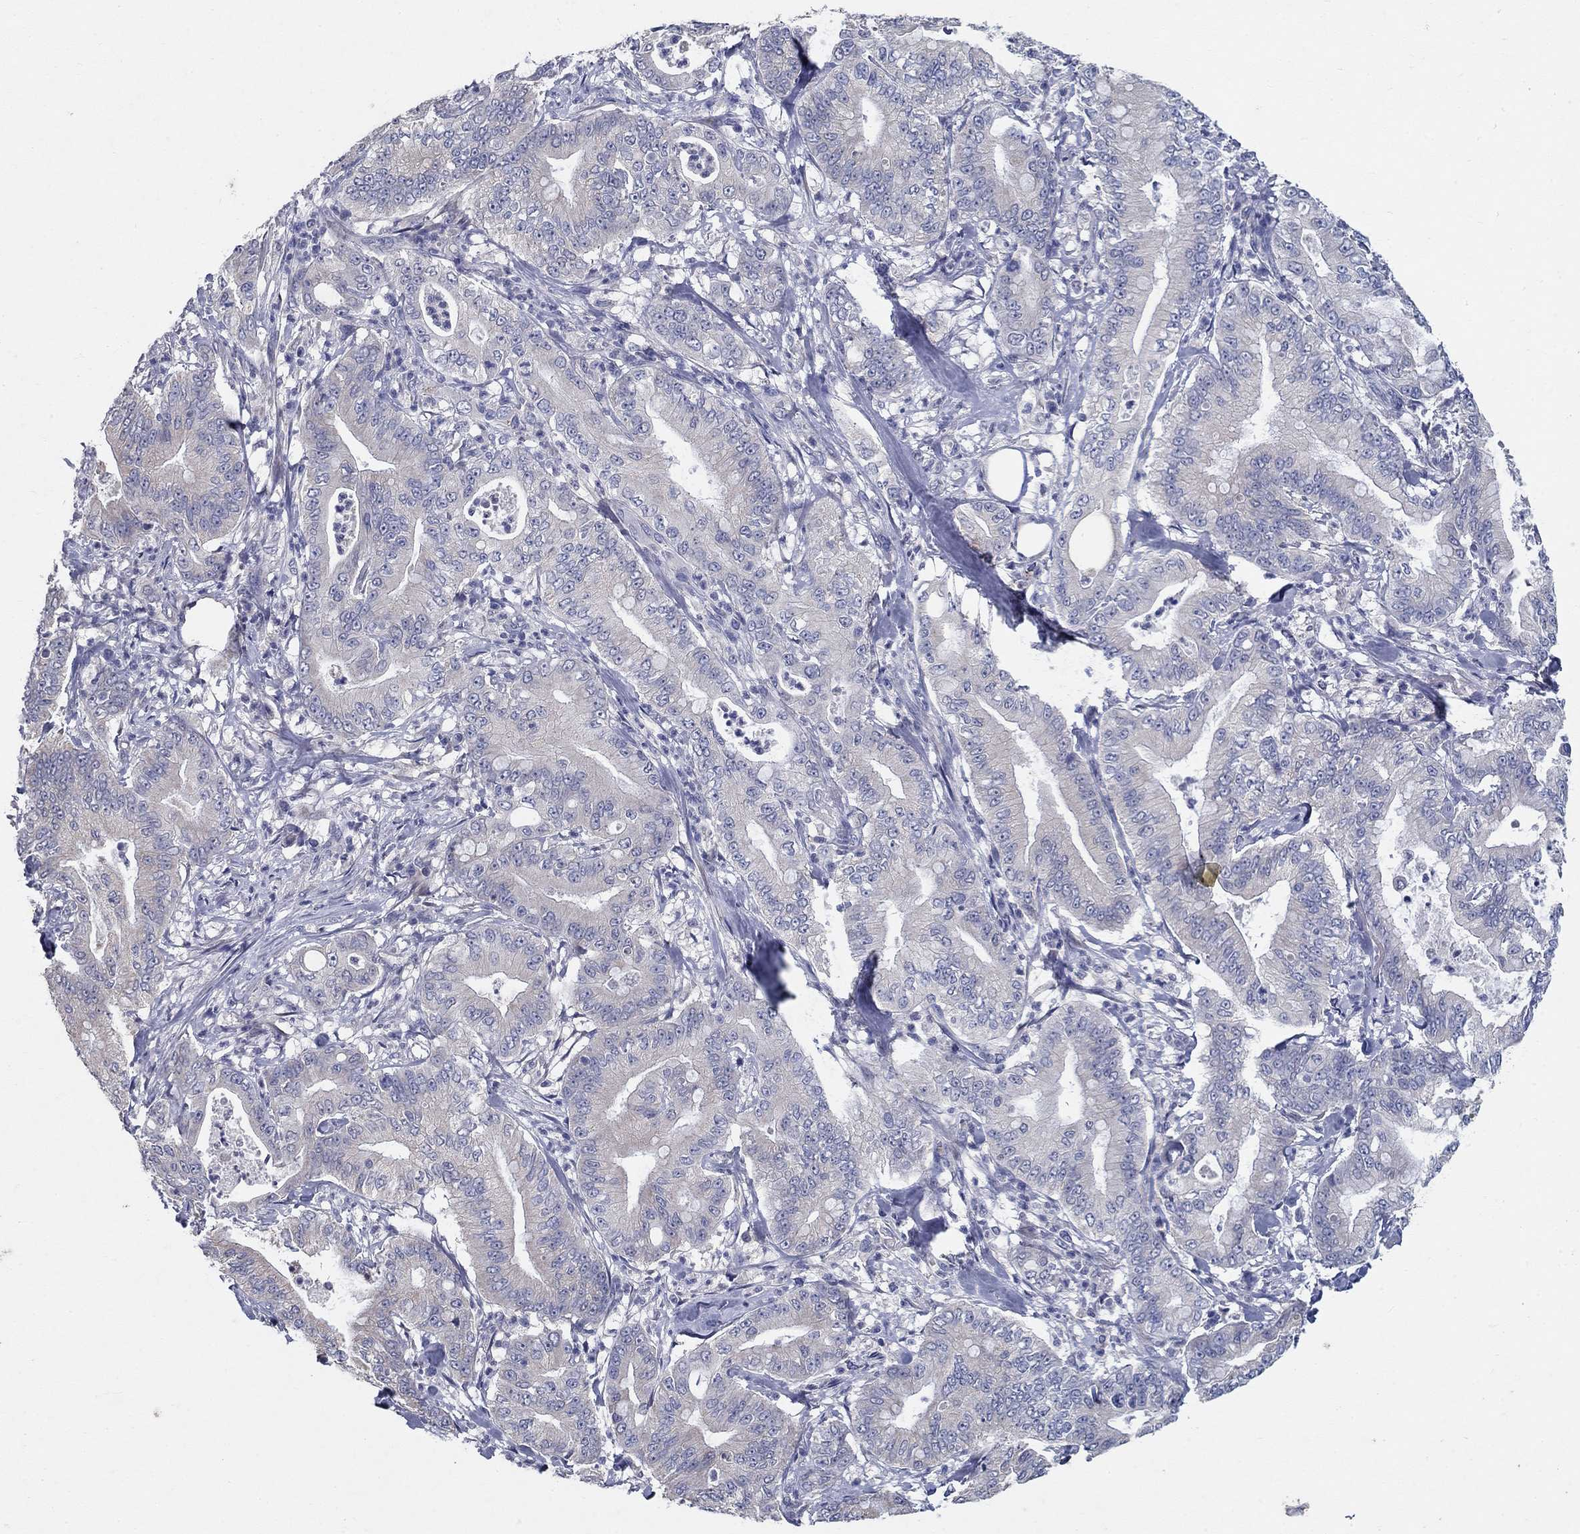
{"staining": {"intensity": "negative", "quantity": "none", "location": "none"}, "tissue": "pancreatic cancer", "cell_type": "Tumor cells", "image_type": "cancer", "snomed": [{"axis": "morphology", "description": "Adenocarcinoma, NOS"}, {"axis": "topography", "description": "Pancreas"}], "caption": "Pancreatic adenocarcinoma was stained to show a protein in brown. There is no significant positivity in tumor cells.", "gene": "PROZ", "patient": {"sex": "male", "age": 71}}